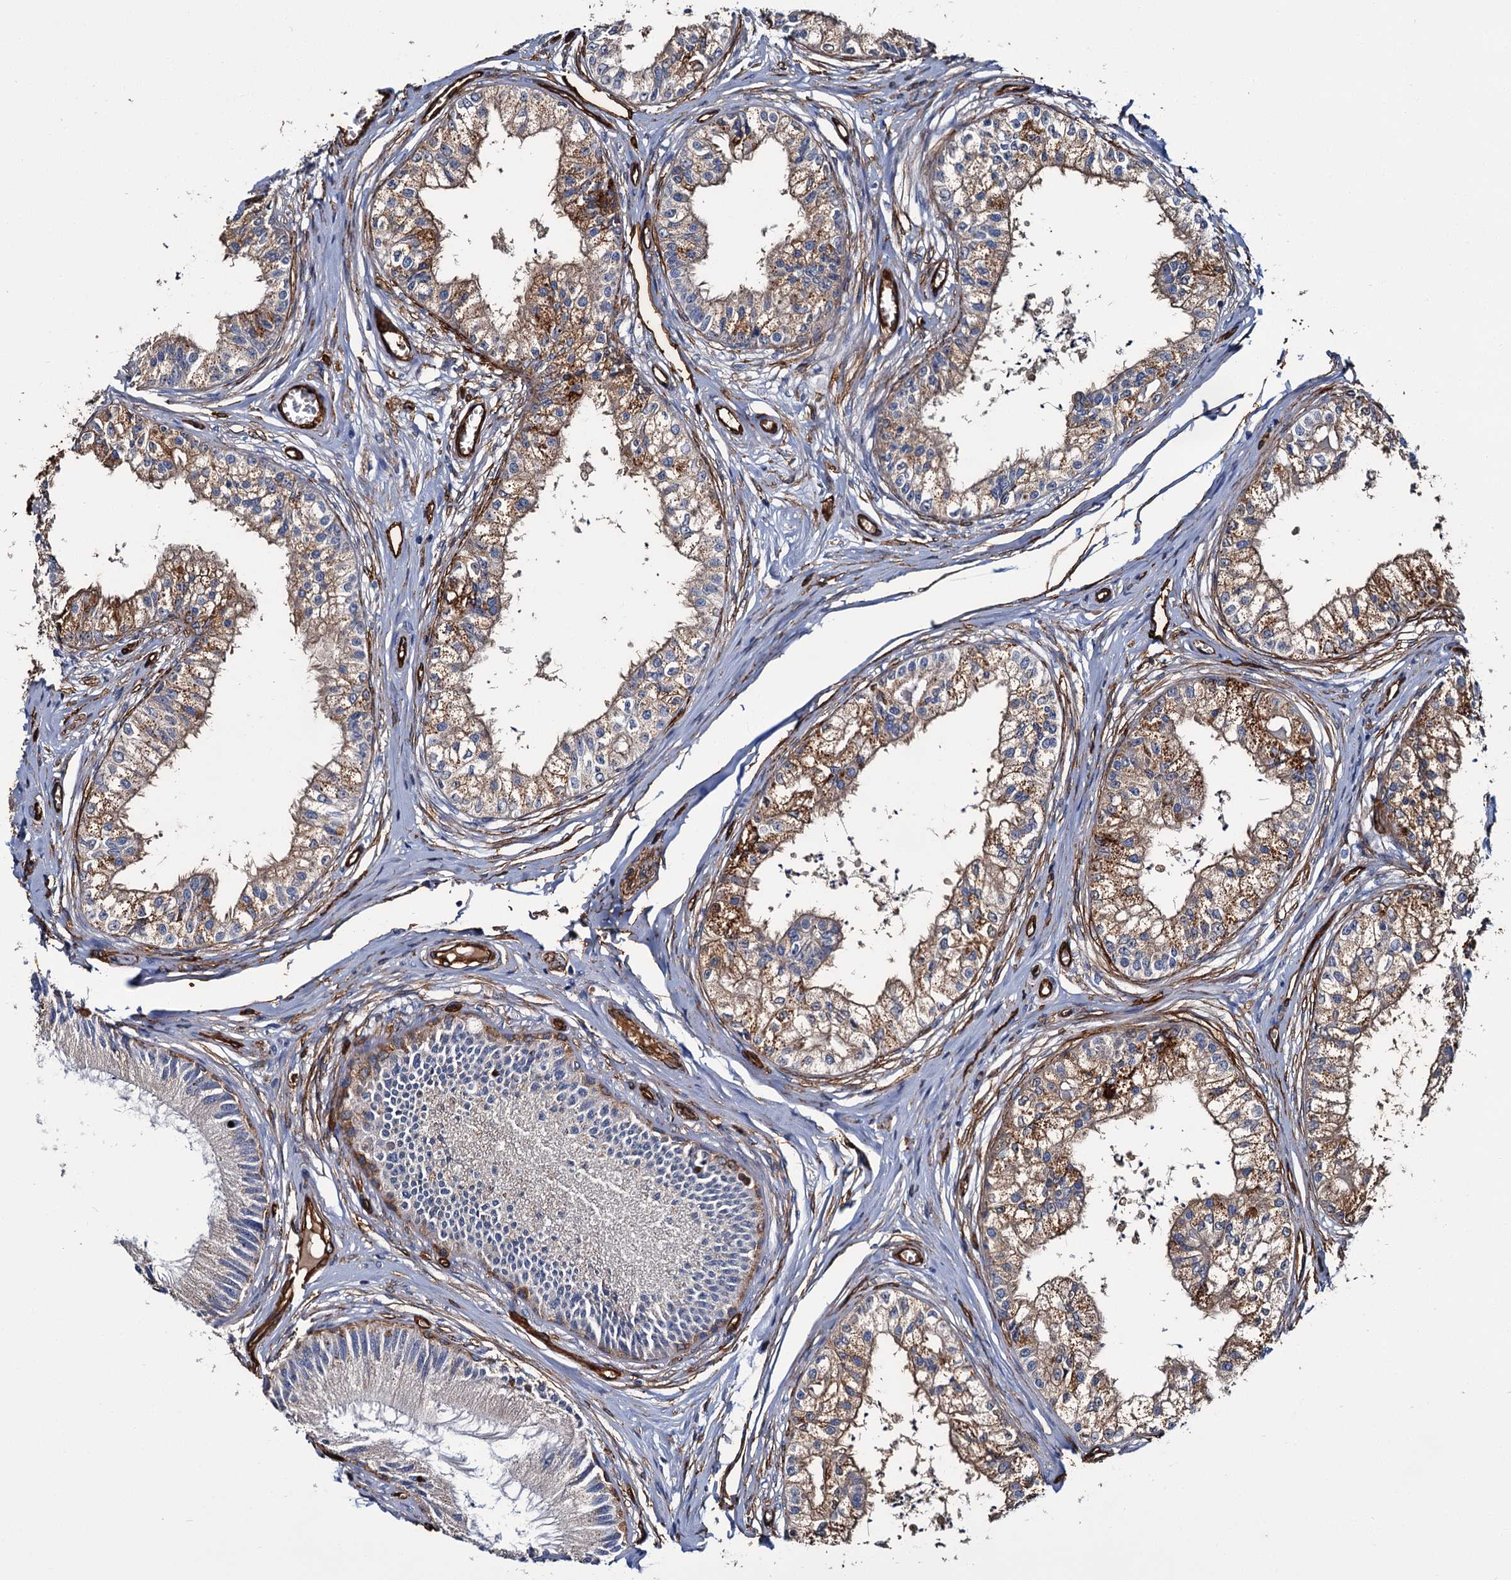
{"staining": {"intensity": "moderate", "quantity": "25%-75%", "location": "cytoplasmic/membranous"}, "tissue": "epididymis", "cell_type": "Glandular cells", "image_type": "normal", "snomed": [{"axis": "morphology", "description": "Normal tissue, NOS"}, {"axis": "topography", "description": "Epididymis"}], "caption": "The micrograph demonstrates staining of benign epididymis, revealing moderate cytoplasmic/membranous protein expression (brown color) within glandular cells. The staining is performed using DAB brown chromogen to label protein expression. The nuclei are counter-stained blue using hematoxylin.", "gene": "CACNA1C", "patient": {"sex": "male", "age": 79}}